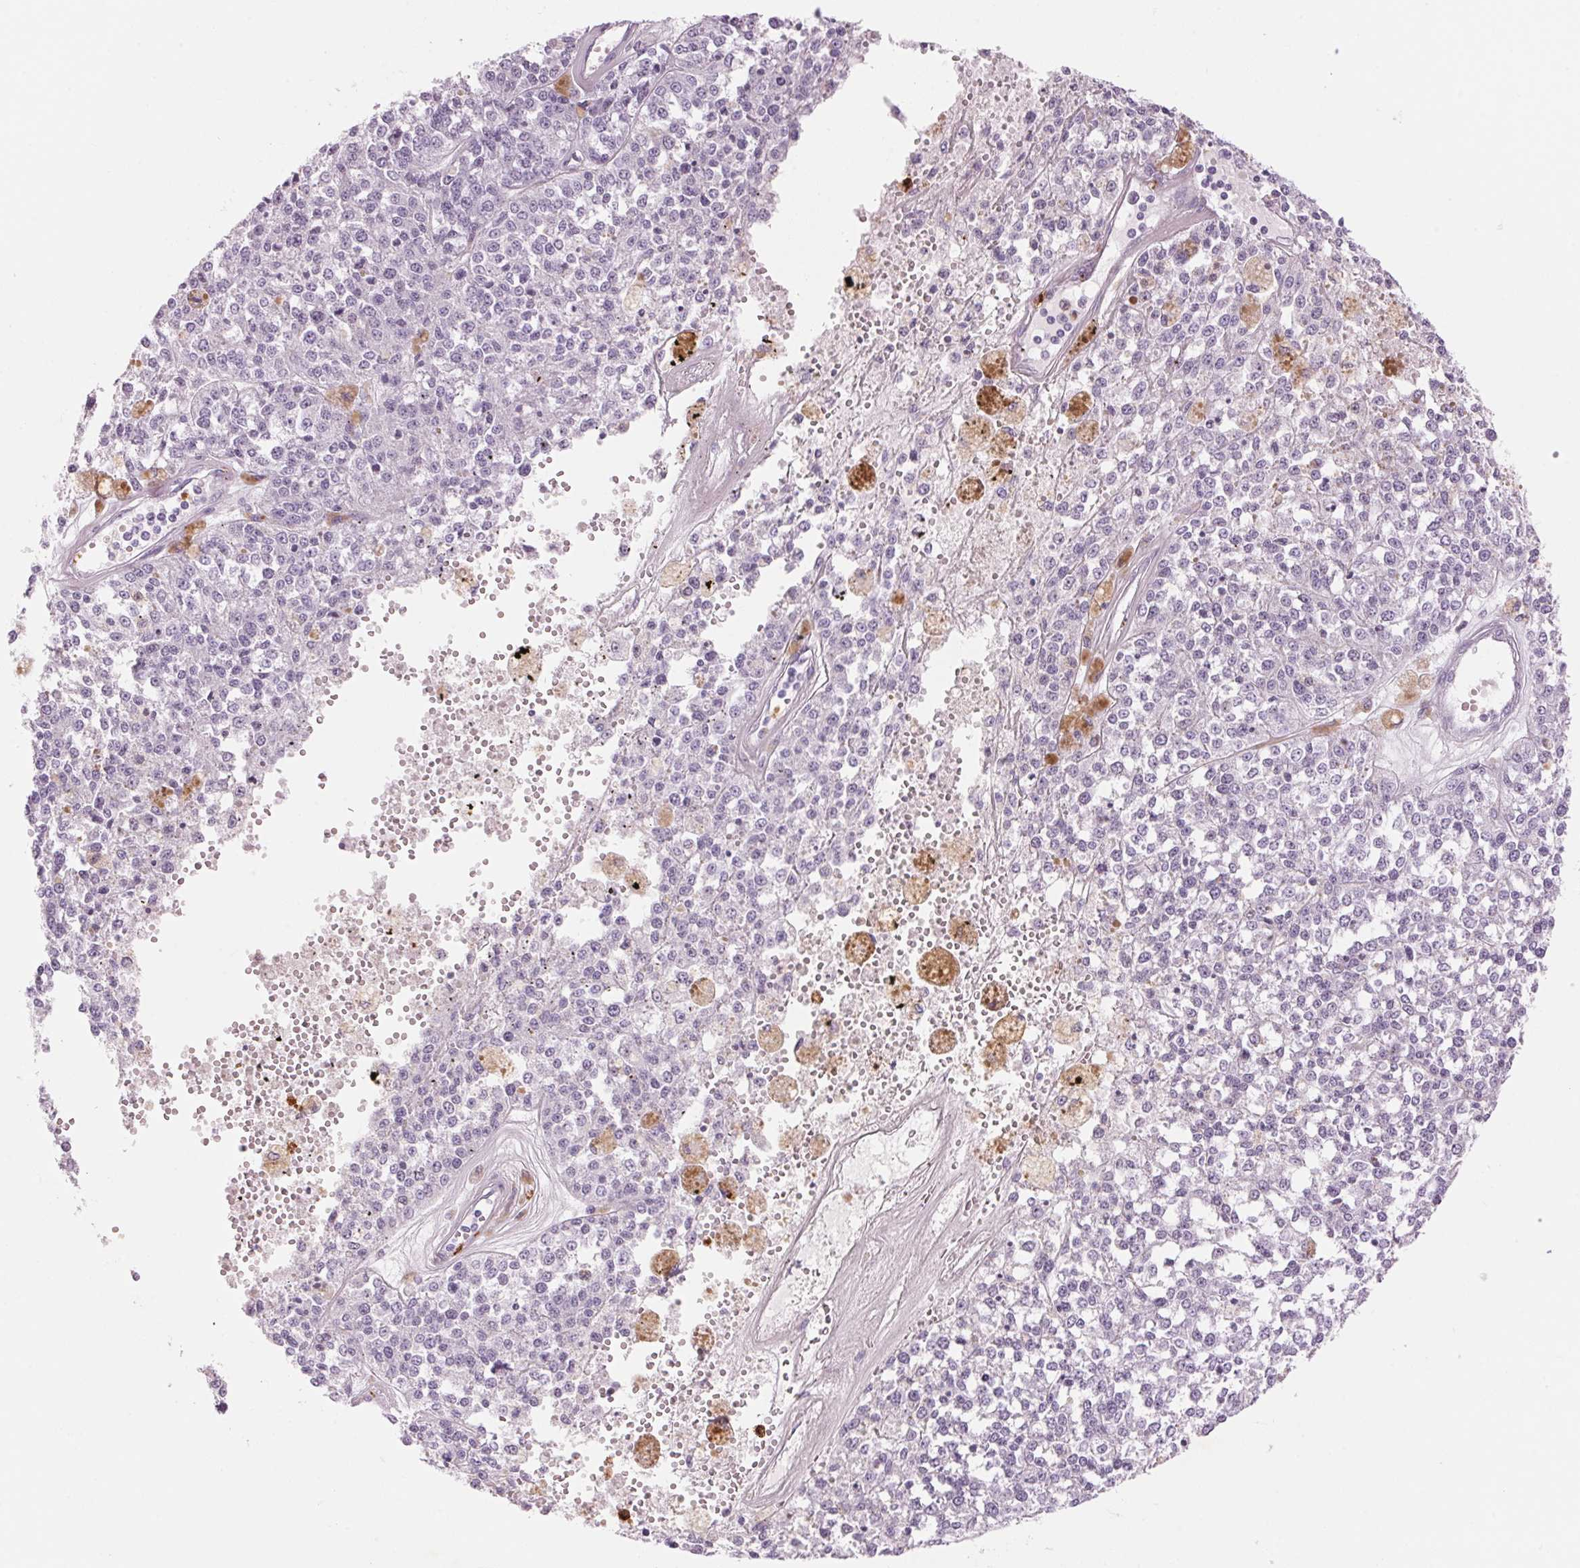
{"staining": {"intensity": "negative", "quantity": "none", "location": "none"}, "tissue": "melanoma", "cell_type": "Tumor cells", "image_type": "cancer", "snomed": [{"axis": "morphology", "description": "Malignant melanoma, Metastatic site"}, {"axis": "topography", "description": "Lymph node"}], "caption": "High magnification brightfield microscopy of malignant melanoma (metastatic site) stained with DAB (brown) and counterstained with hematoxylin (blue): tumor cells show no significant staining.", "gene": "KLK7", "patient": {"sex": "female", "age": 64}}